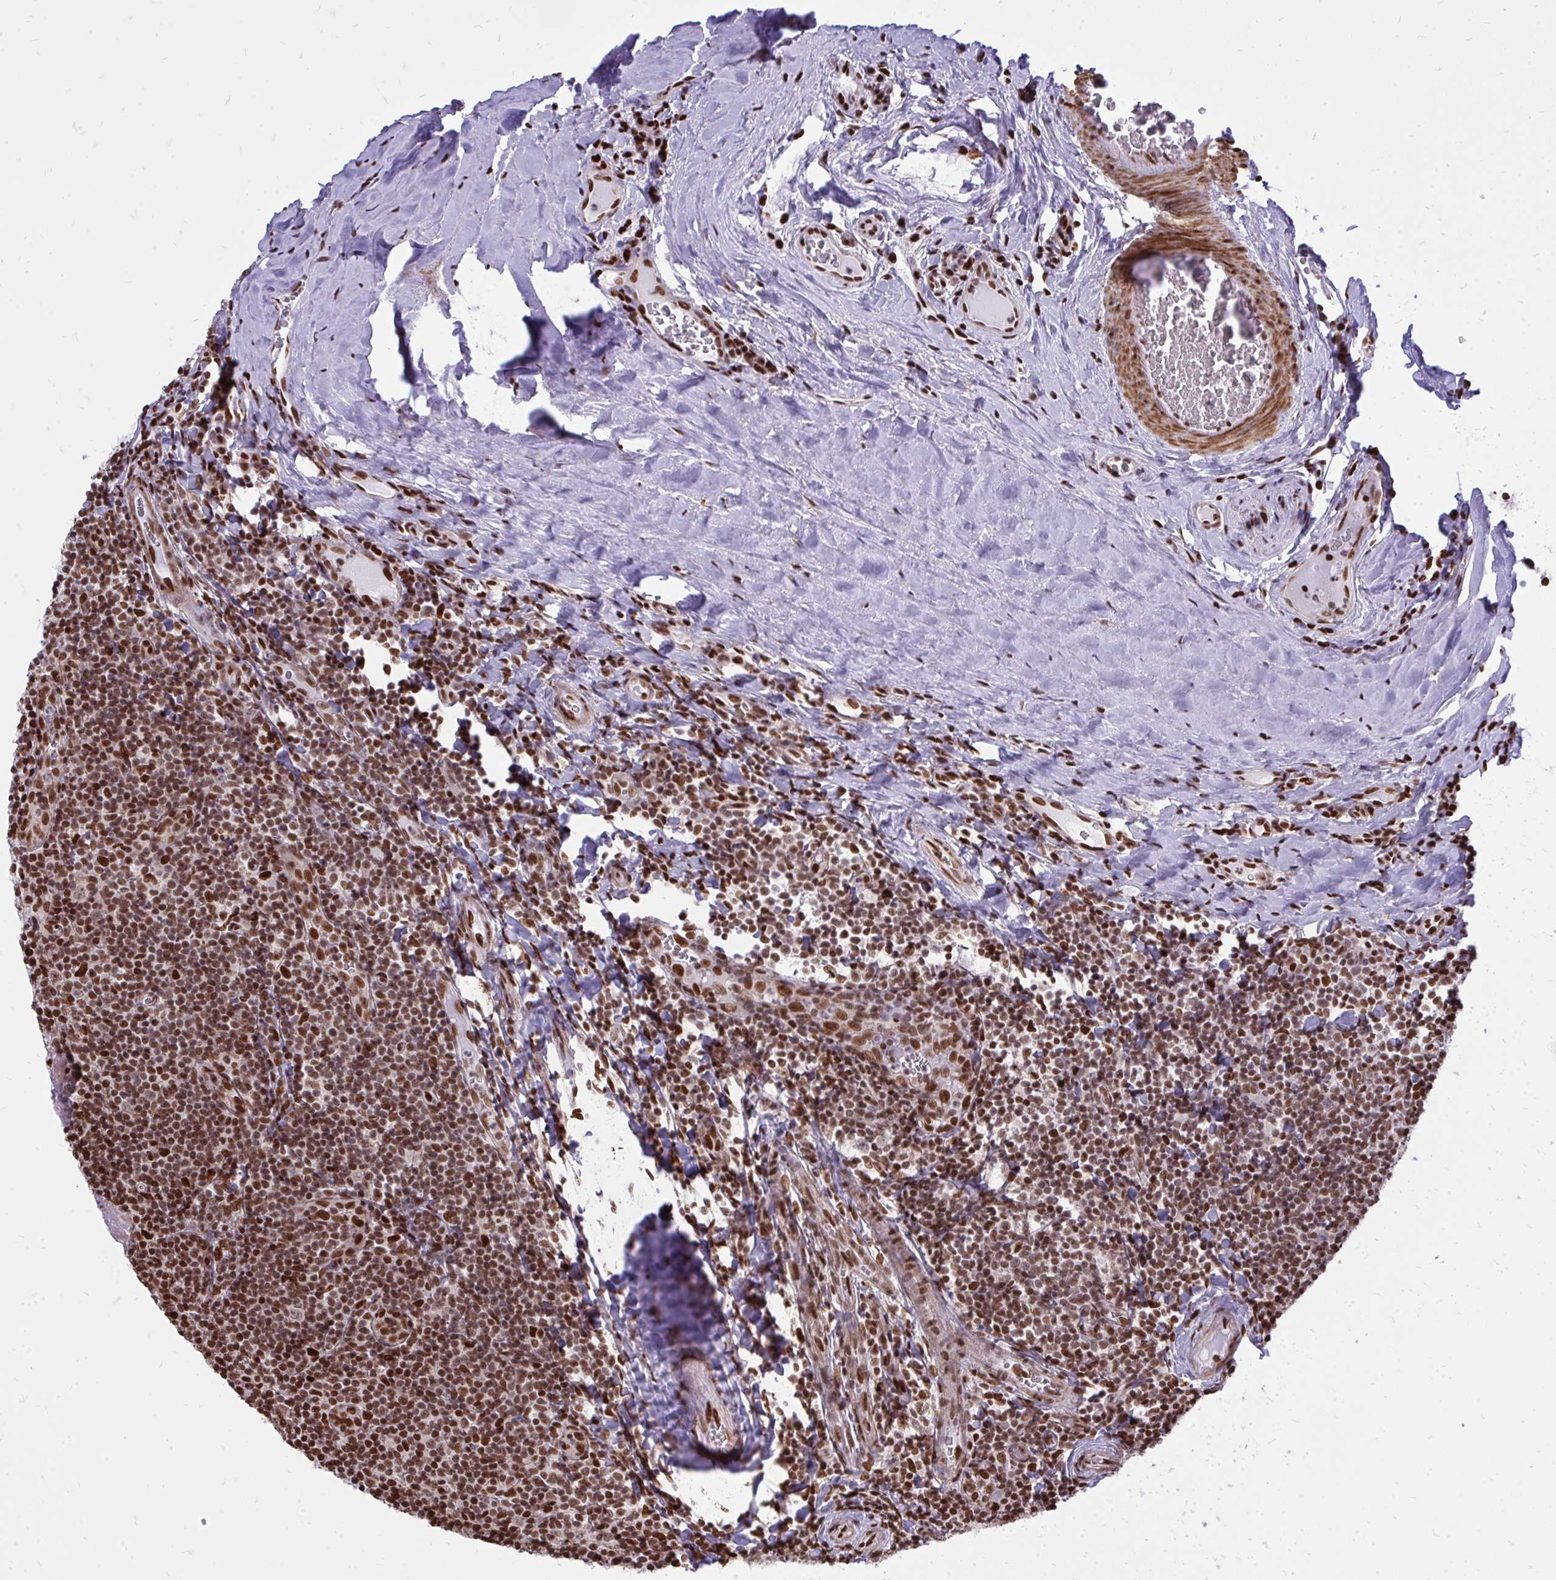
{"staining": {"intensity": "moderate", "quantity": ">75%", "location": "nuclear"}, "tissue": "tonsil", "cell_type": "Germinal center cells", "image_type": "normal", "snomed": [{"axis": "morphology", "description": "Normal tissue, NOS"}, {"axis": "morphology", "description": "Inflammation, NOS"}, {"axis": "topography", "description": "Tonsil"}], "caption": "Brown immunohistochemical staining in unremarkable human tonsil demonstrates moderate nuclear staining in approximately >75% of germinal center cells.", "gene": "TBL1Y", "patient": {"sex": "female", "age": 31}}